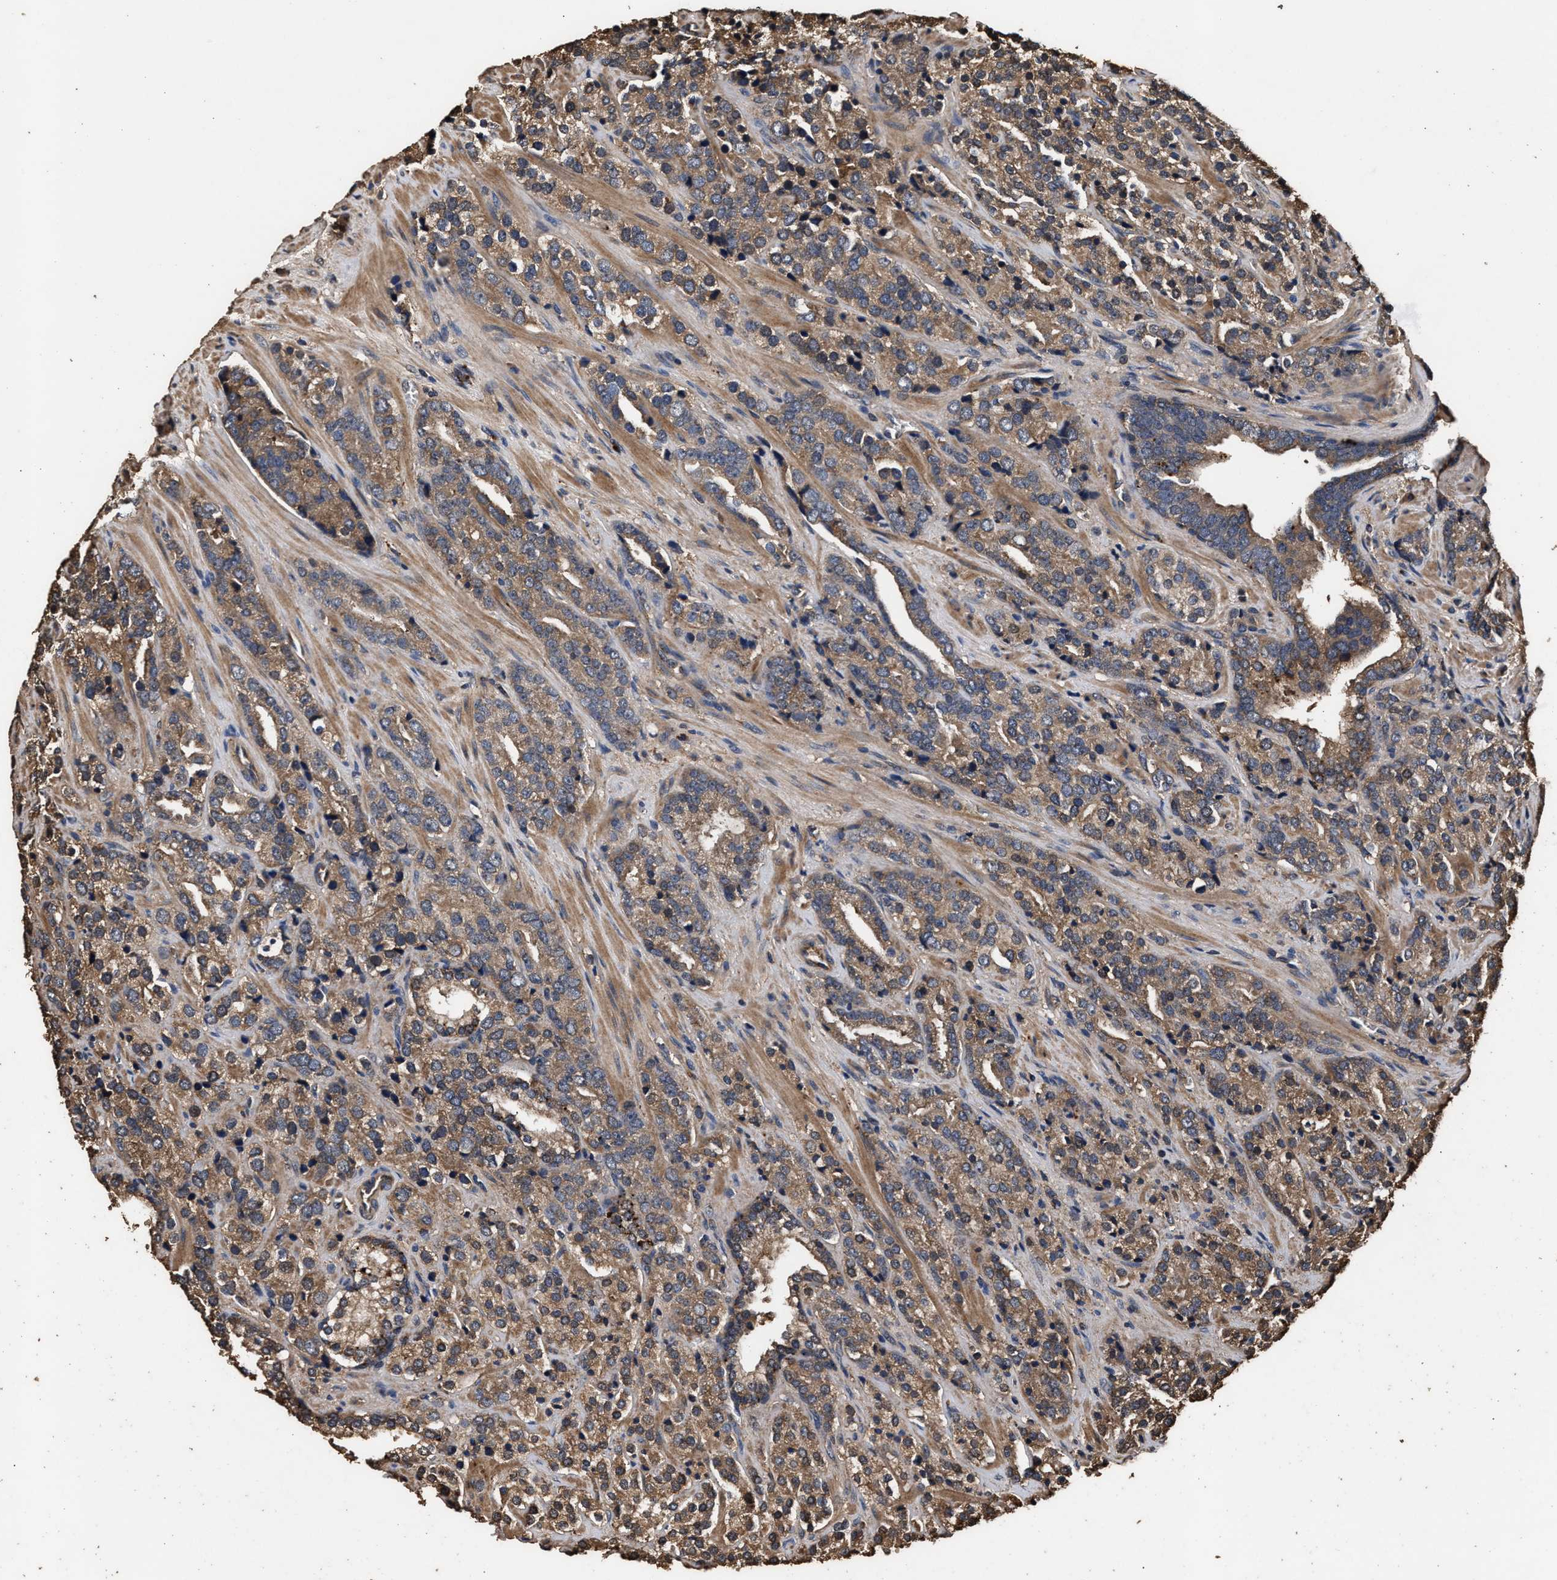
{"staining": {"intensity": "moderate", "quantity": ">75%", "location": "cytoplasmic/membranous"}, "tissue": "prostate cancer", "cell_type": "Tumor cells", "image_type": "cancer", "snomed": [{"axis": "morphology", "description": "Adenocarcinoma, High grade"}, {"axis": "topography", "description": "Prostate"}], "caption": "Prostate cancer (adenocarcinoma (high-grade)) stained with a brown dye reveals moderate cytoplasmic/membranous positive staining in about >75% of tumor cells.", "gene": "KYAT1", "patient": {"sex": "male", "age": 71}}